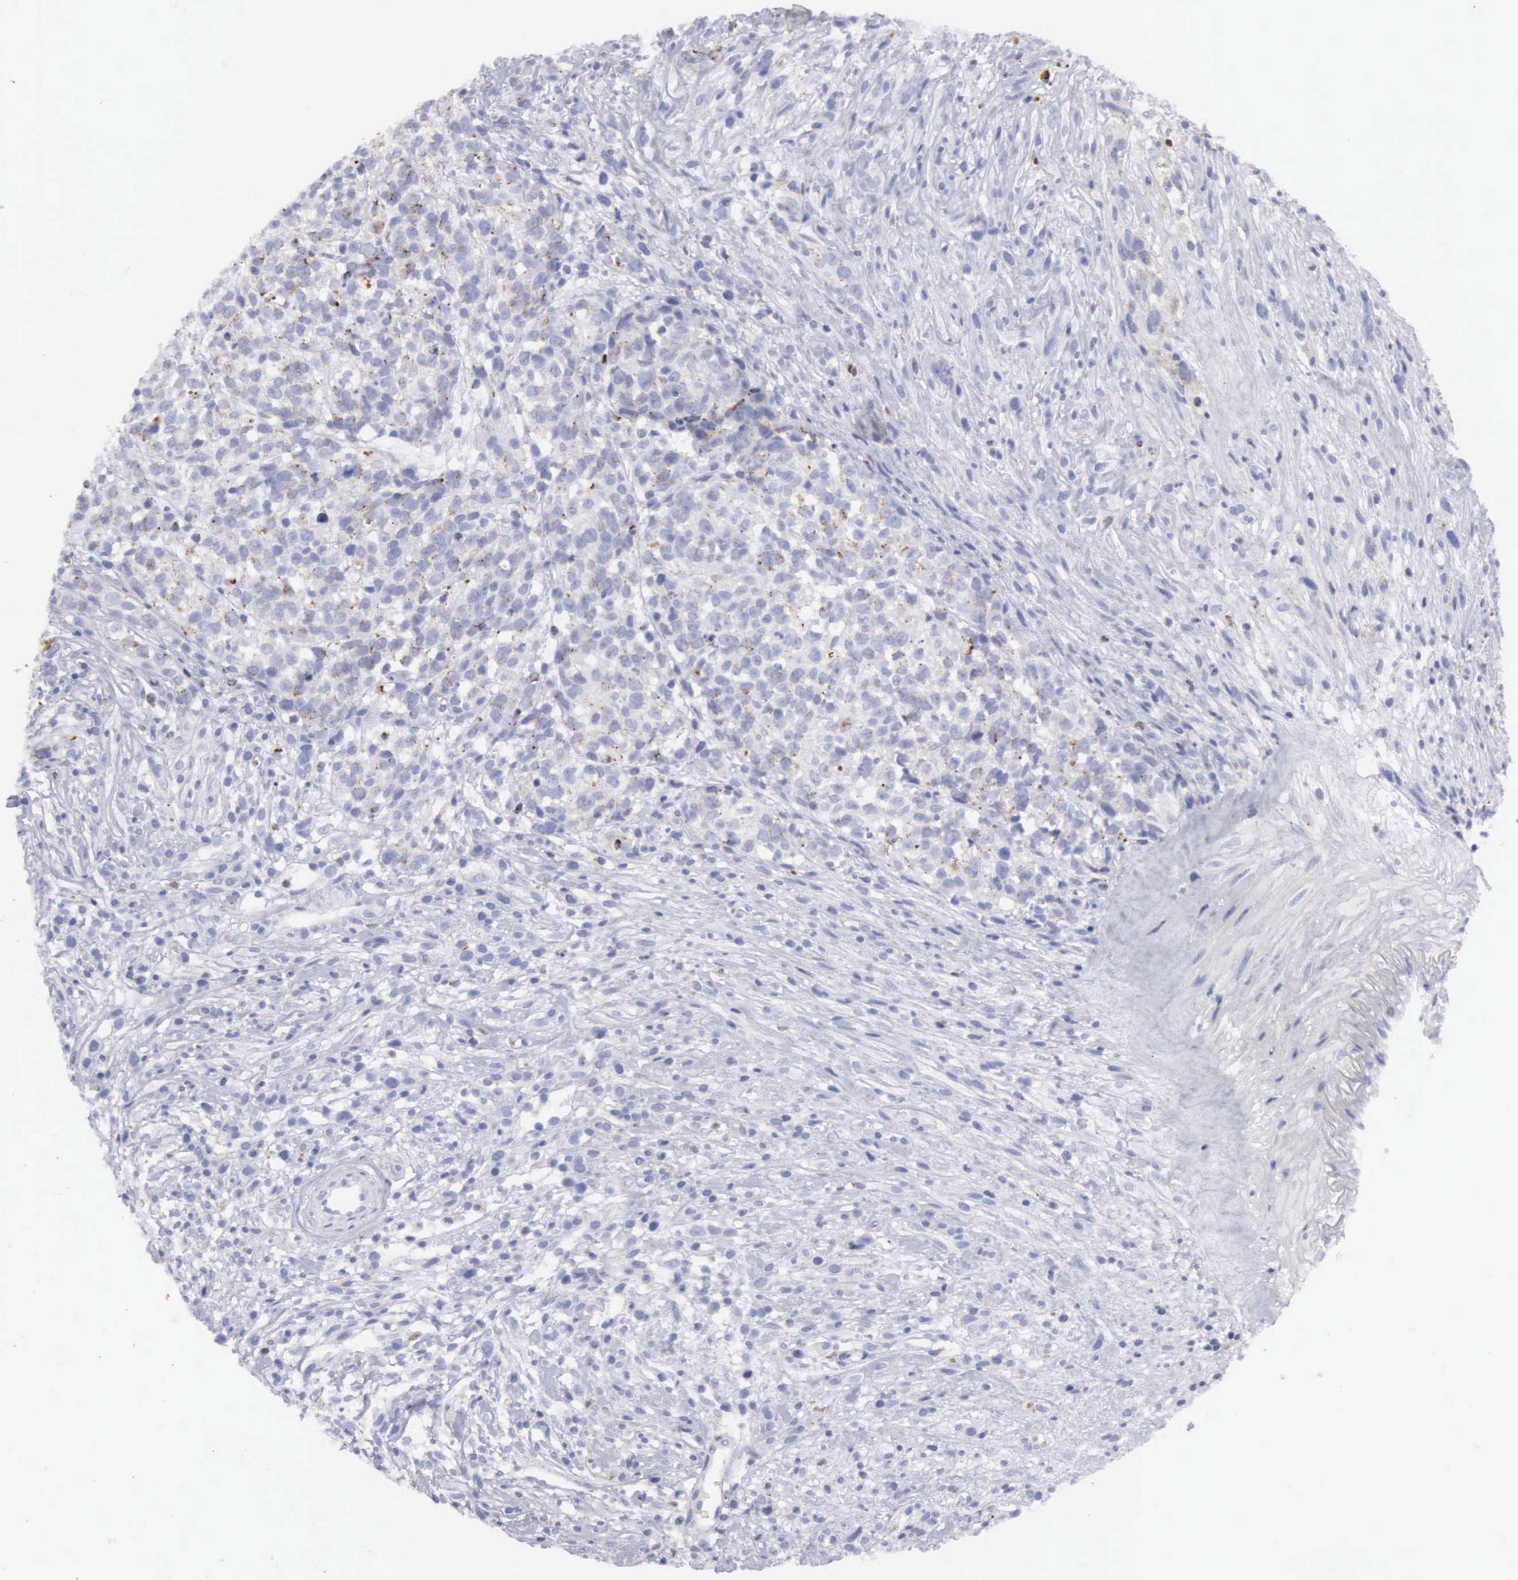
{"staining": {"intensity": "negative", "quantity": "none", "location": "none"}, "tissue": "glioma", "cell_type": "Tumor cells", "image_type": "cancer", "snomed": [{"axis": "morphology", "description": "Glioma, malignant, High grade"}, {"axis": "topography", "description": "Brain"}], "caption": "IHC photomicrograph of neoplastic tissue: malignant glioma (high-grade) stained with DAB (3,3'-diaminobenzidine) reveals no significant protein expression in tumor cells. (IHC, brightfield microscopy, high magnification).", "gene": "CTSS", "patient": {"sex": "male", "age": 66}}